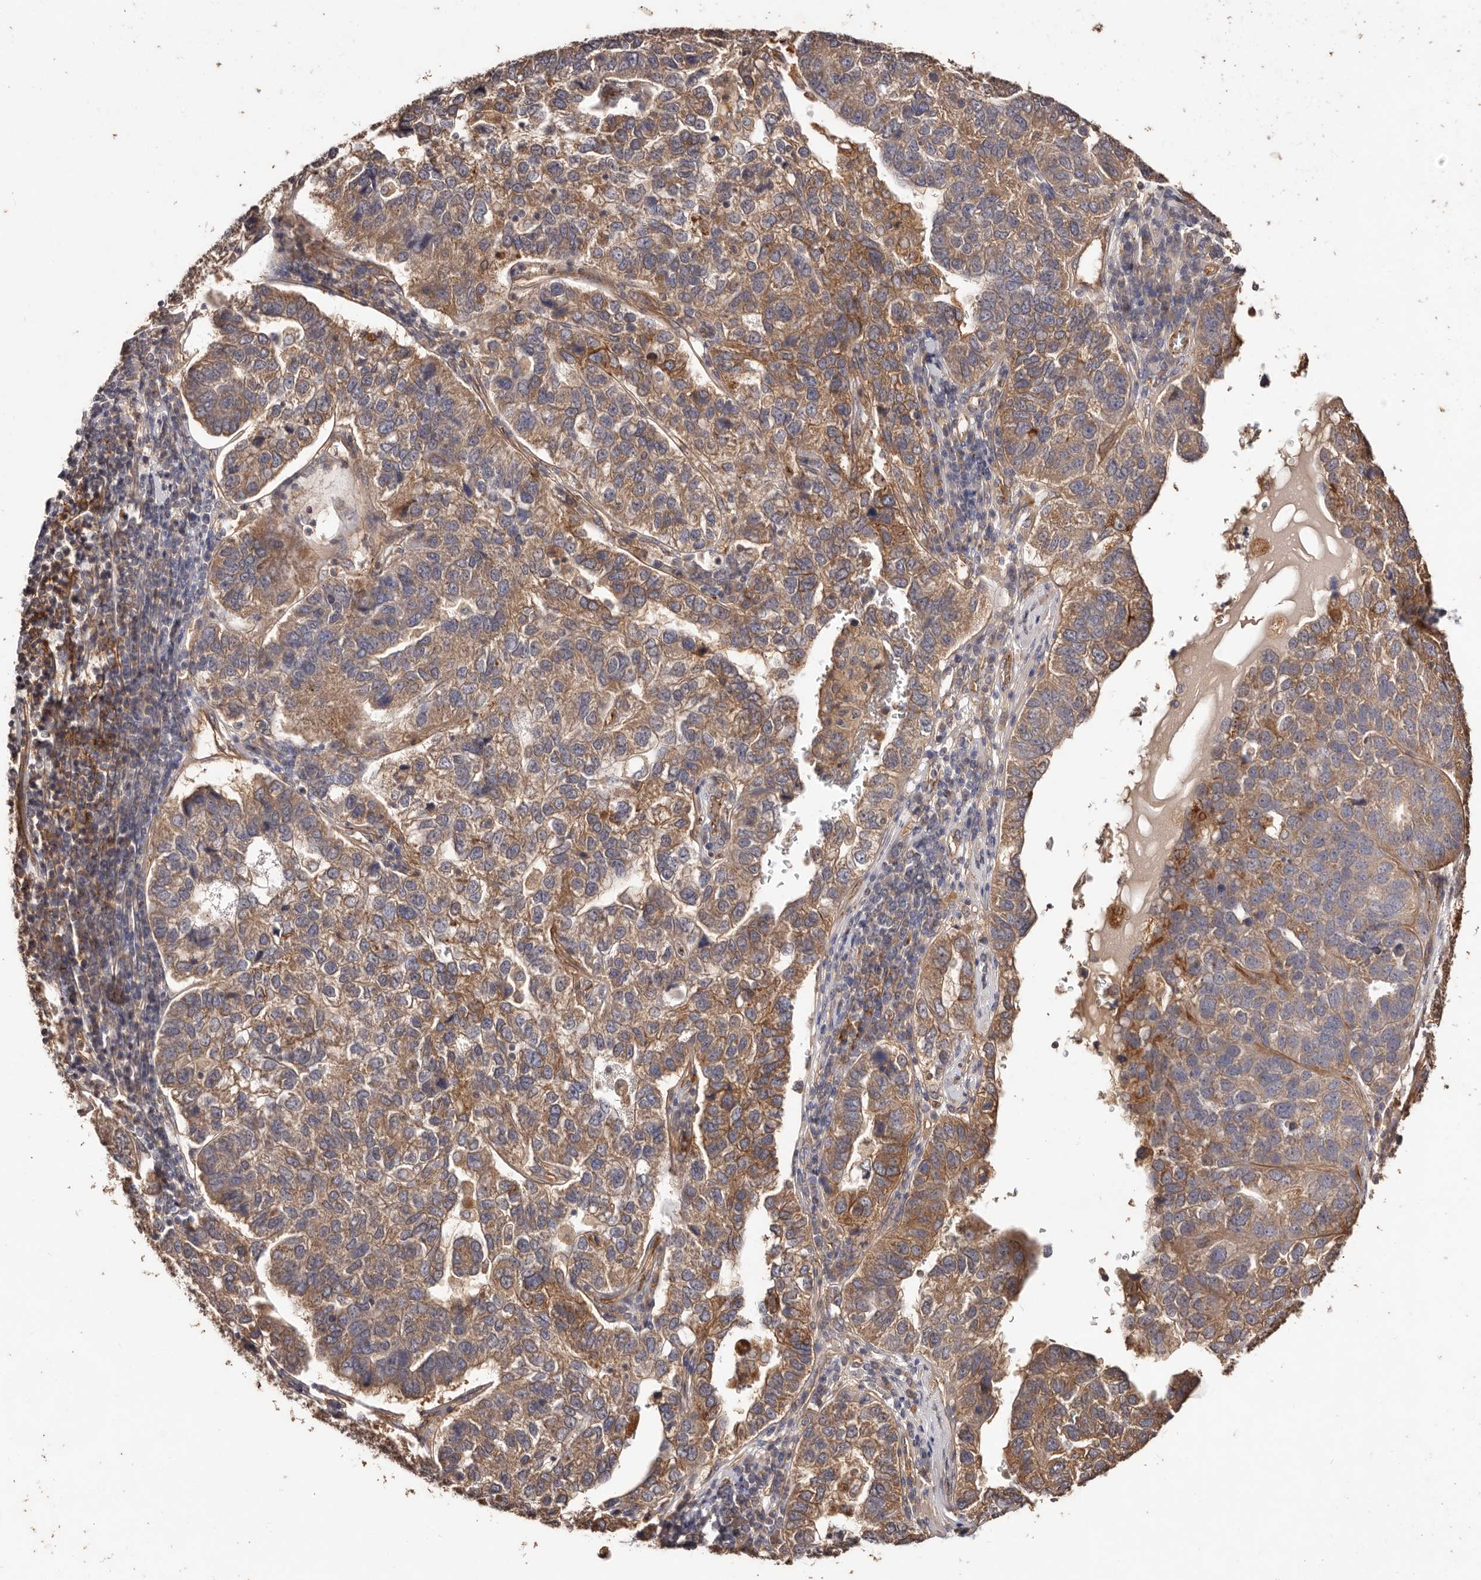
{"staining": {"intensity": "moderate", "quantity": ">75%", "location": "cytoplasmic/membranous"}, "tissue": "pancreatic cancer", "cell_type": "Tumor cells", "image_type": "cancer", "snomed": [{"axis": "morphology", "description": "Adenocarcinoma, NOS"}, {"axis": "topography", "description": "Pancreas"}], "caption": "Moderate cytoplasmic/membranous positivity for a protein is appreciated in approximately >75% of tumor cells of pancreatic cancer using immunohistochemistry.", "gene": "CCL14", "patient": {"sex": "female", "age": 61}}